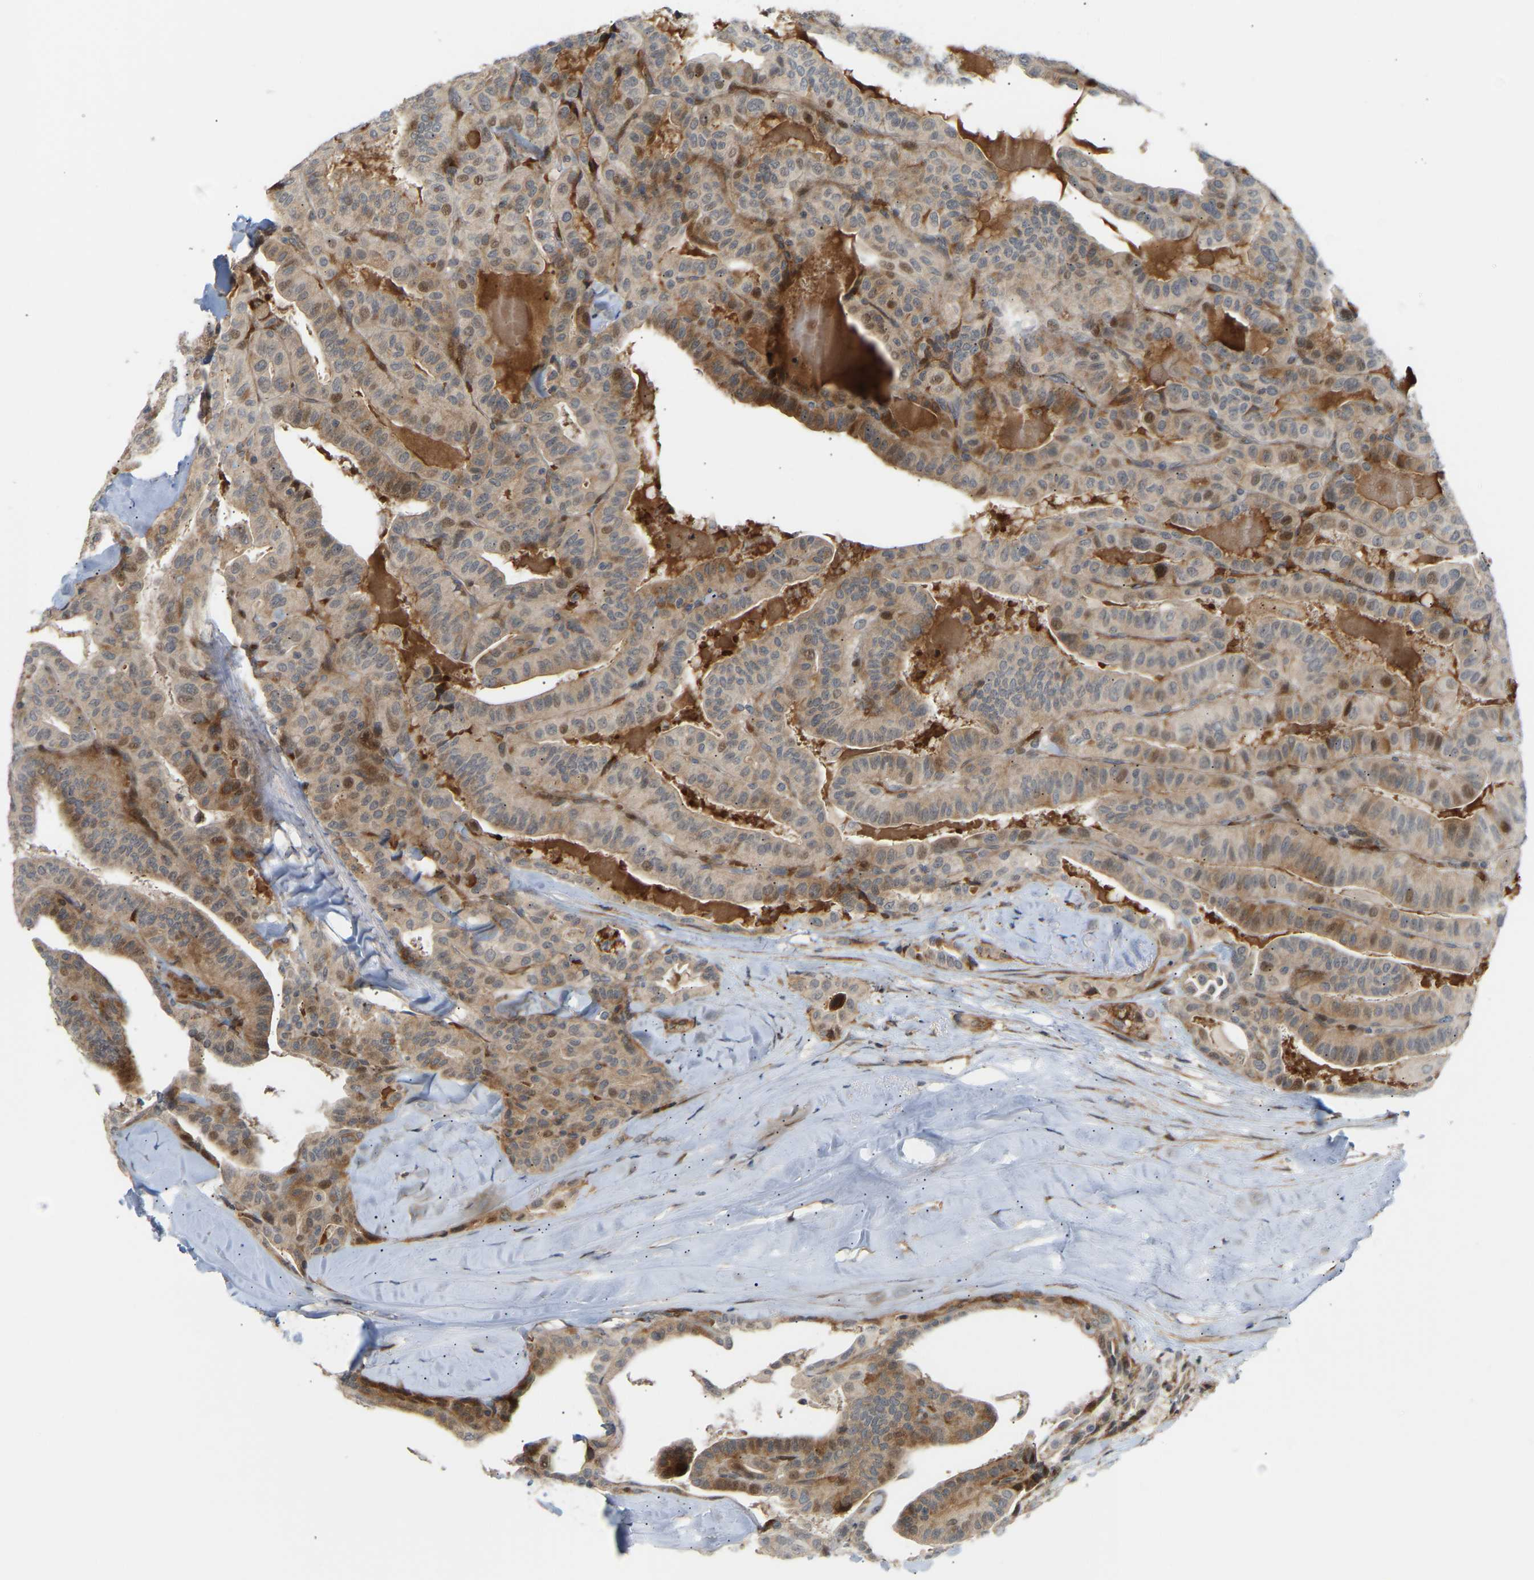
{"staining": {"intensity": "moderate", "quantity": ">75%", "location": "cytoplasmic/membranous,nuclear"}, "tissue": "thyroid cancer", "cell_type": "Tumor cells", "image_type": "cancer", "snomed": [{"axis": "morphology", "description": "Papillary adenocarcinoma, NOS"}, {"axis": "topography", "description": "Thyroid gland"}], "caption": "Immunohistochemistry histopathology image of human thyroid cancer stained for a protein (brown), which exhibits medium levels of moderate cytoplasmic/membranous and nuclear staining in approximately >75% of tumor cells.", "gene": "POGLUT2", "patient": {"sex": "male", "age": 77}}